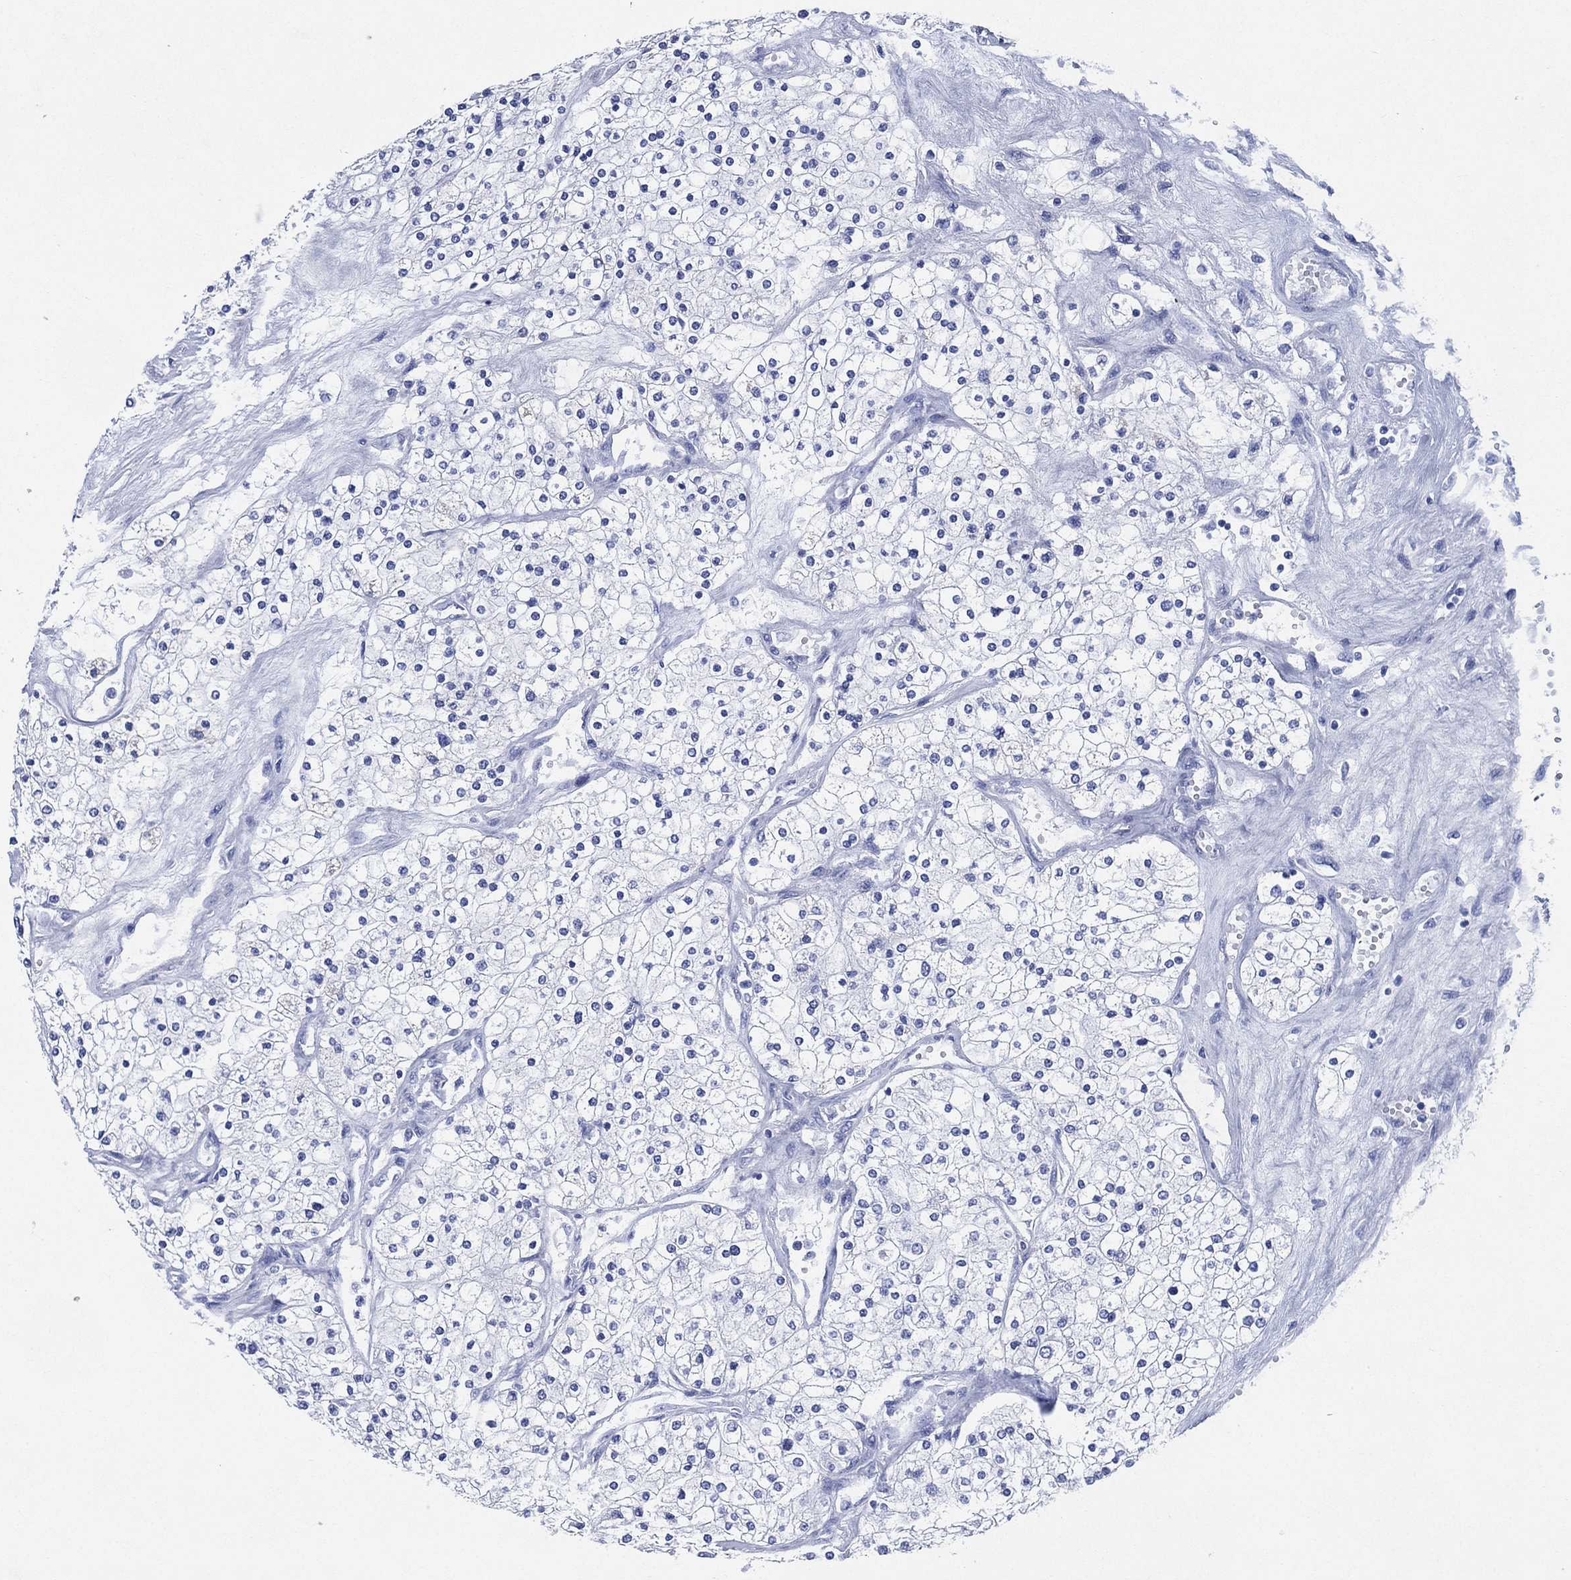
{"staining": {"intensity": "negative", "quantity": "none", "location": "none"}, "tissue": "renal cancer", "cell_type": "Tumor cells", "image_type": "cancer", "snomed": [{"axis": "morphology", "description": "Adenocarcinoma, NOS"}, {"axis": "topography", "description": "Kidney"}], "caption": "The photomicrograph demonstrates no staining of tumor cells in adenocarcinoma (renal).", "gene": "SIGLECL1", "patient": {"sex": "male", "age": 80}}